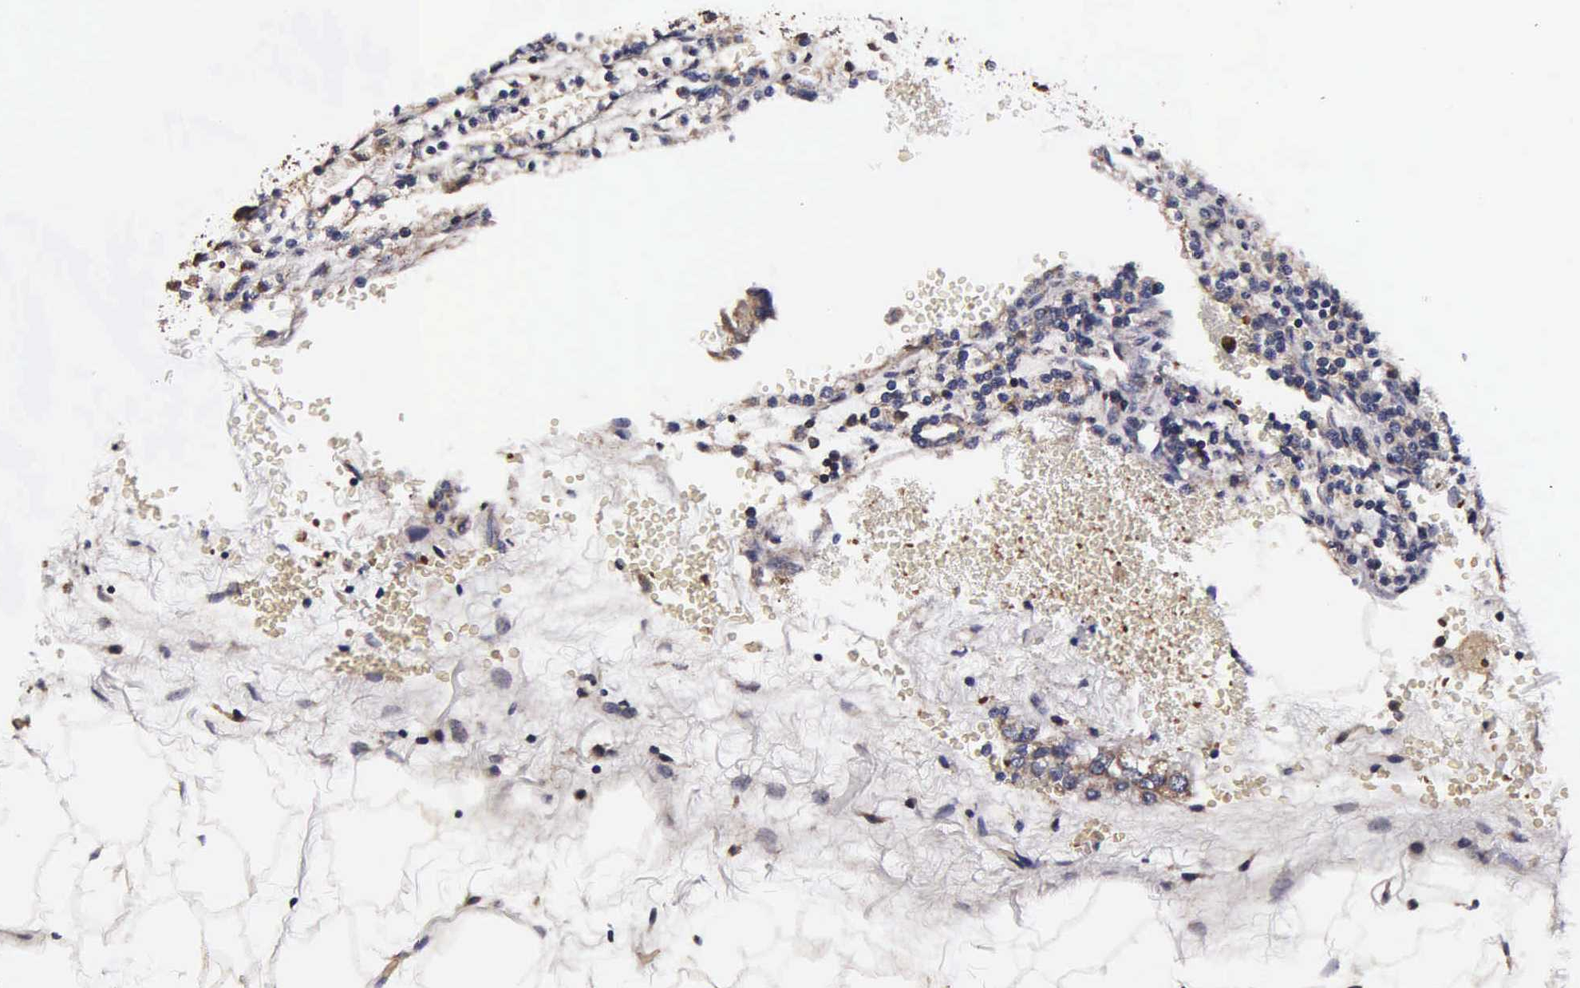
{"staining": {"intensity": "negative", "quantity": "none", "location": "none"}, "tissue": "renal cancer", "cell_type": "Tumor cells", "image_type": "cancer", "snomed": [{"axis": "morphology", "description": "Adenocarcinoma, NOS"}, {"axis": "topography", "description": "Kidney"}], "caption": "This is an immunohistochemistry (IHC) photomicrograph of human renal cancer. There is no positivity in tumor cells.", "gene": "PSMA3", "patient": {"sex": "female", "age": 56}}